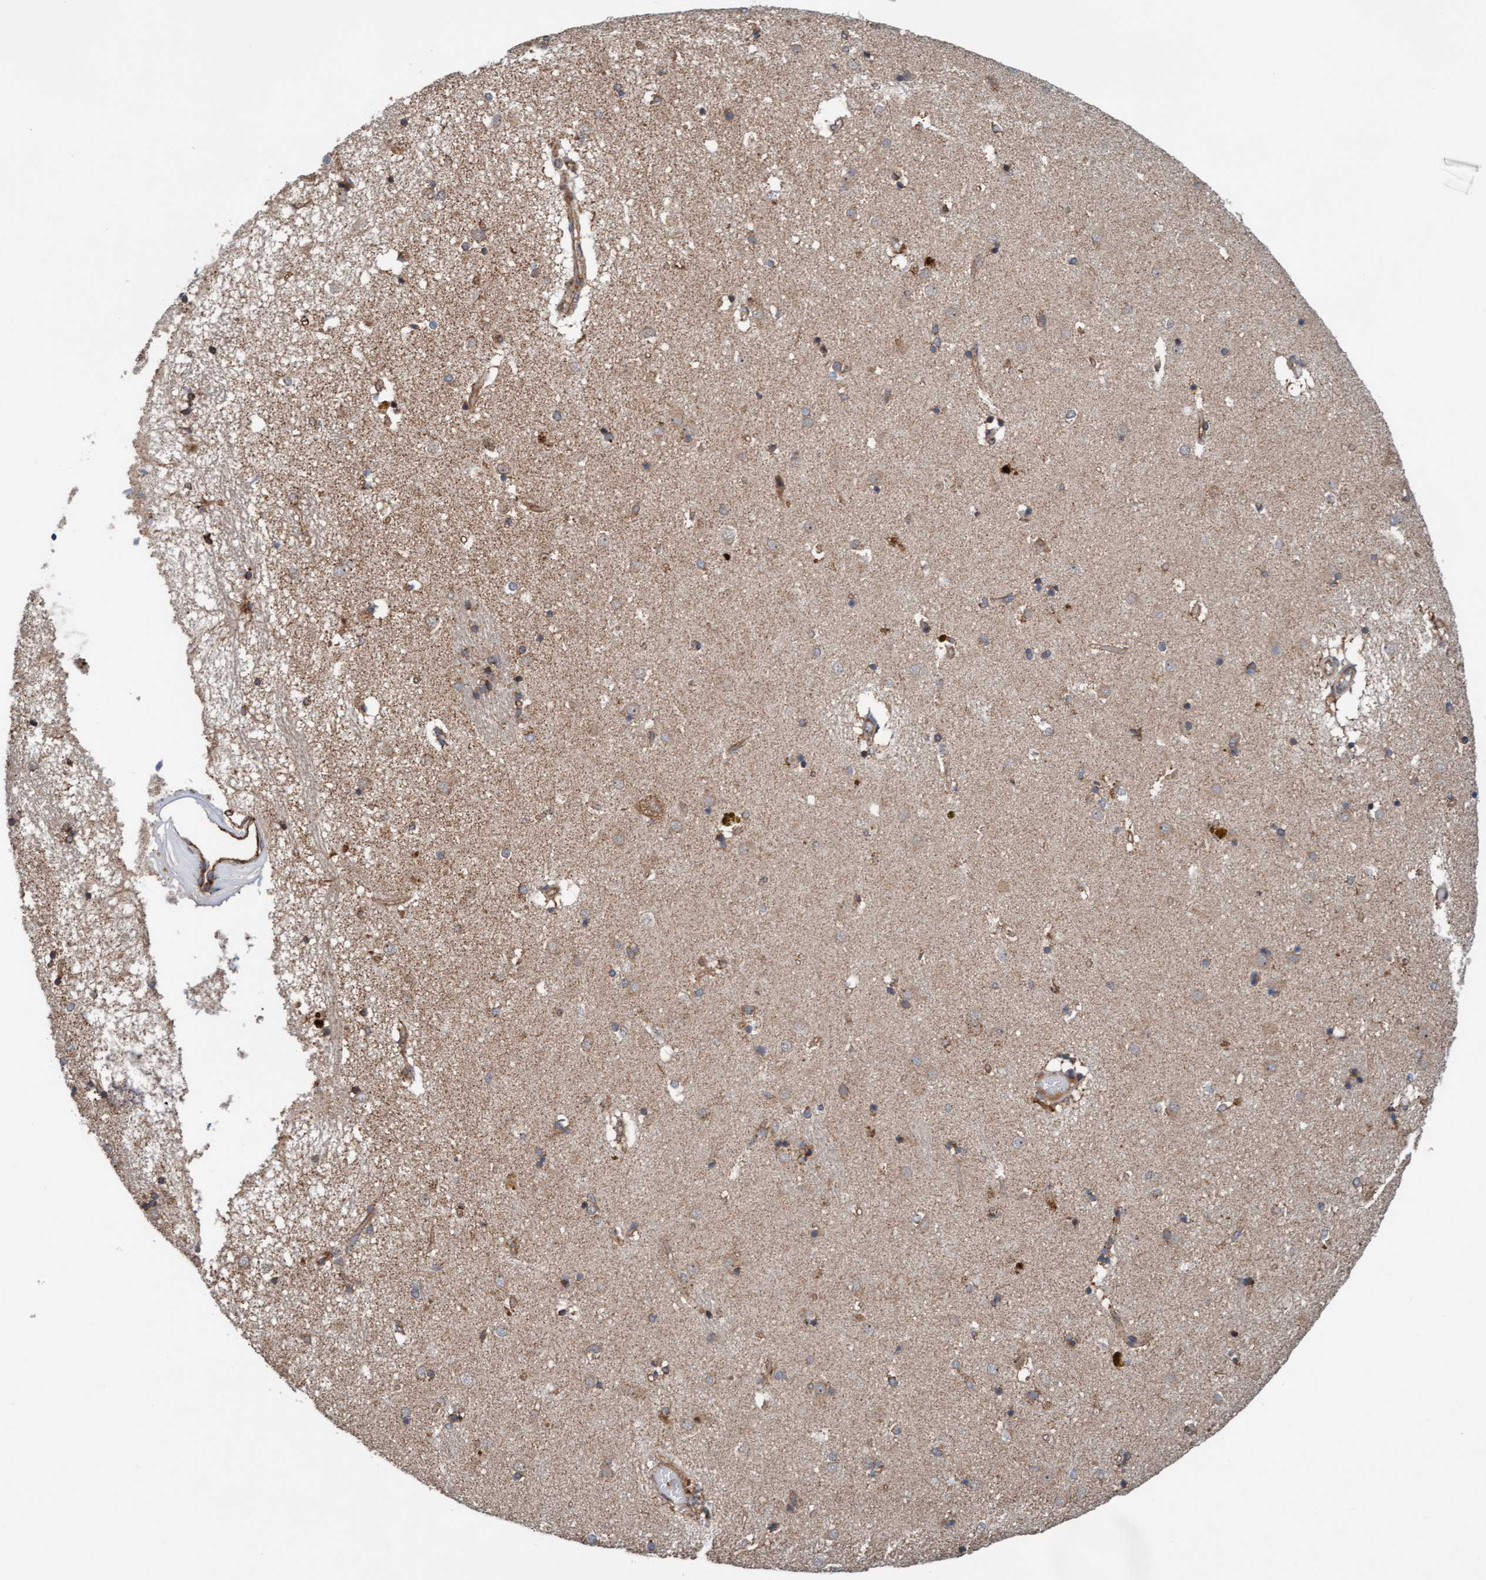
{"staining": {"intensity": "weak", "quantity": "25%-75%", "location": "cytoplasmic/membranous"}, "tissue": "caudate", "cell_type": "Glial cells", "image_type": "normal", "snomed": [{"axis": "morphology", "description": "Normal tissue, NOS"}, {"axis": "topography", "description": "Lateral ventricle wall"}], "caption": "High-power microscopy captured an immunohistochemistry image of benign caudate, revealing weak cytoplasmic/membranous expression in about 25%-75% of glial cells. Immunohistochemistry stains the protein of interest in brown and the nuclei are stained blue.", "gene": "ZNF566", "patient": {"sex": "male", "age": 70}}